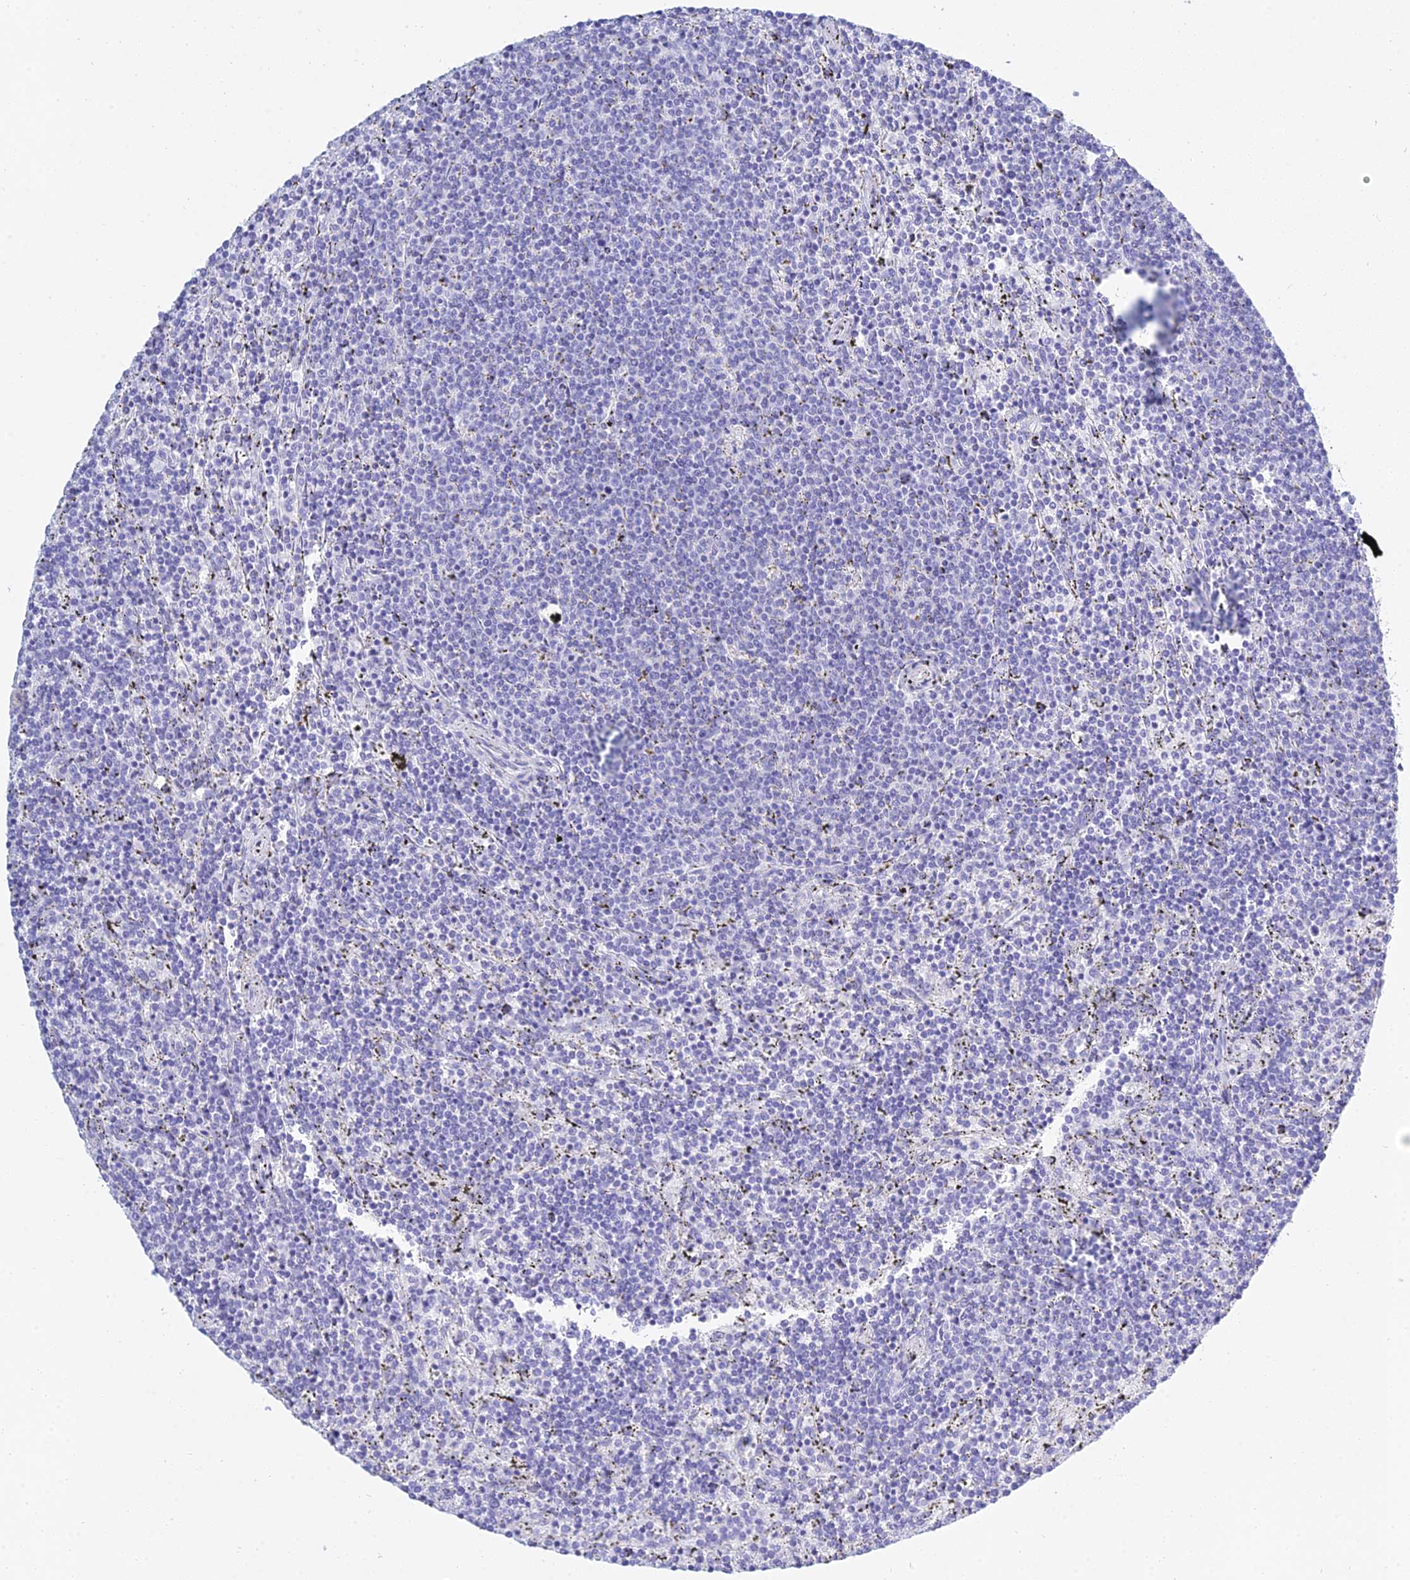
{"staining": {"intensity": "negative", "quantity": "none", "location": "none"}, "tissue": "lymphoma", "cell_type": "Tumor cells", "image_type": "cancer", "snomed": [{"axis": "morphology", "description": "Malignant lymphoma, non-Hodgkin's type, Low grade"}, {"axis": "topography", "description": "Spleen"}], "caption": "Human lymphoma stained for a protein using immunohistochemistry reveals no expression in tumor cells.", "gene": "PATE4", "patient": {"sex": "female", "age": 50}}